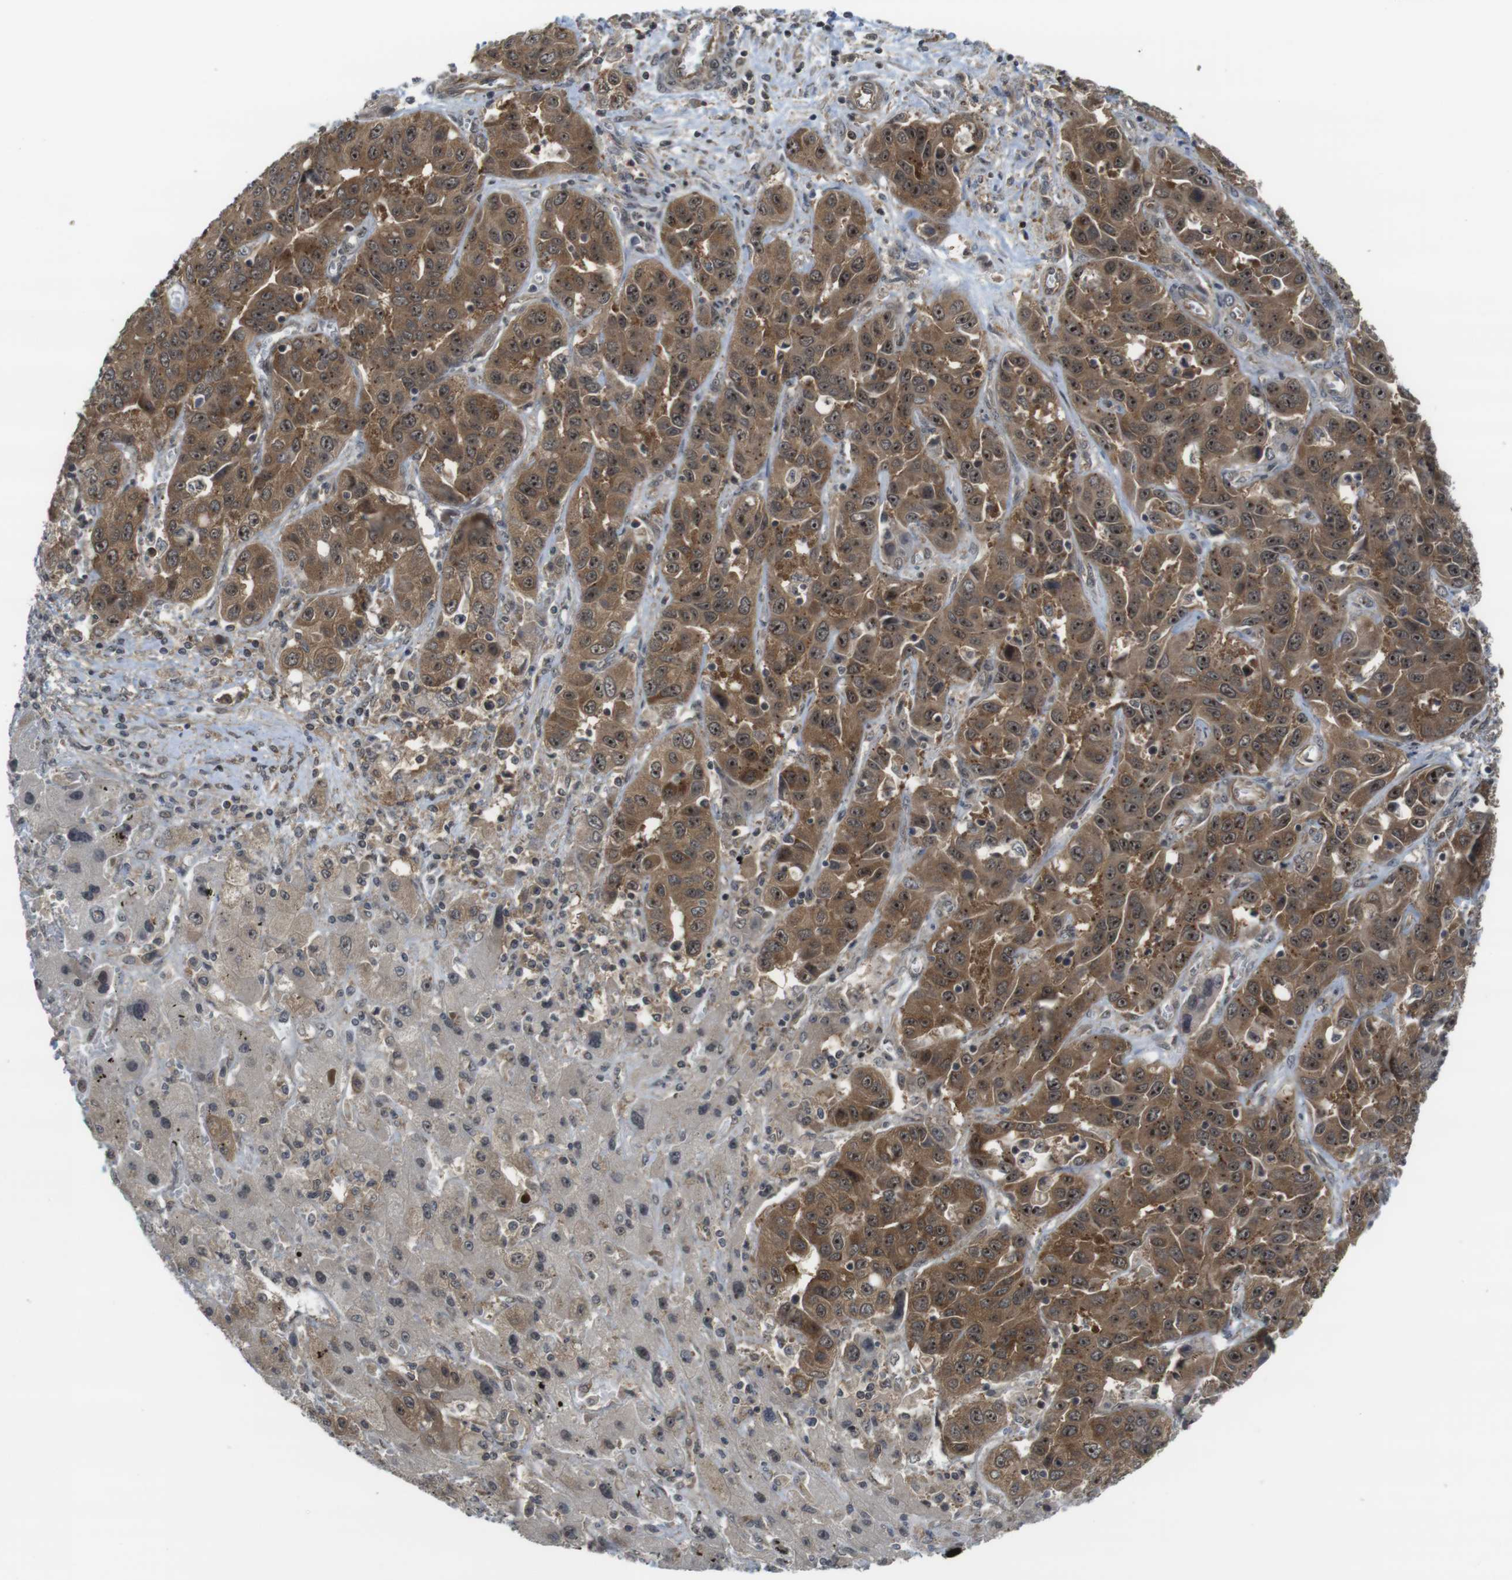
{"staining": {"intensity": "strong", "quantity": ">75%", "location": "cytoplasmic/membranous,nuclear"}, "tissue": "liver cancer", "cell_type": "Tumor cells", "image_type": "cancer", "snomed": [{"axis": "morphology", "description": "Cholangiocarcinoma"}, {"axis": "topography", "description": "Liver"}], "caption": "Immunohistochemistry (IHC) photomicrograph of neoplastic tissue: human liver cancer stained using immunohistochemistry (IHC) displays high levels of strong protein expression localized specifically in the cytoplasmic/membranous and nuclear of tumor cells, appearing as a cytoplasmic/membranous and nuclear brown color.", "gene": "CC2D1A", "patient": {"sex": "female", "age": 52}}